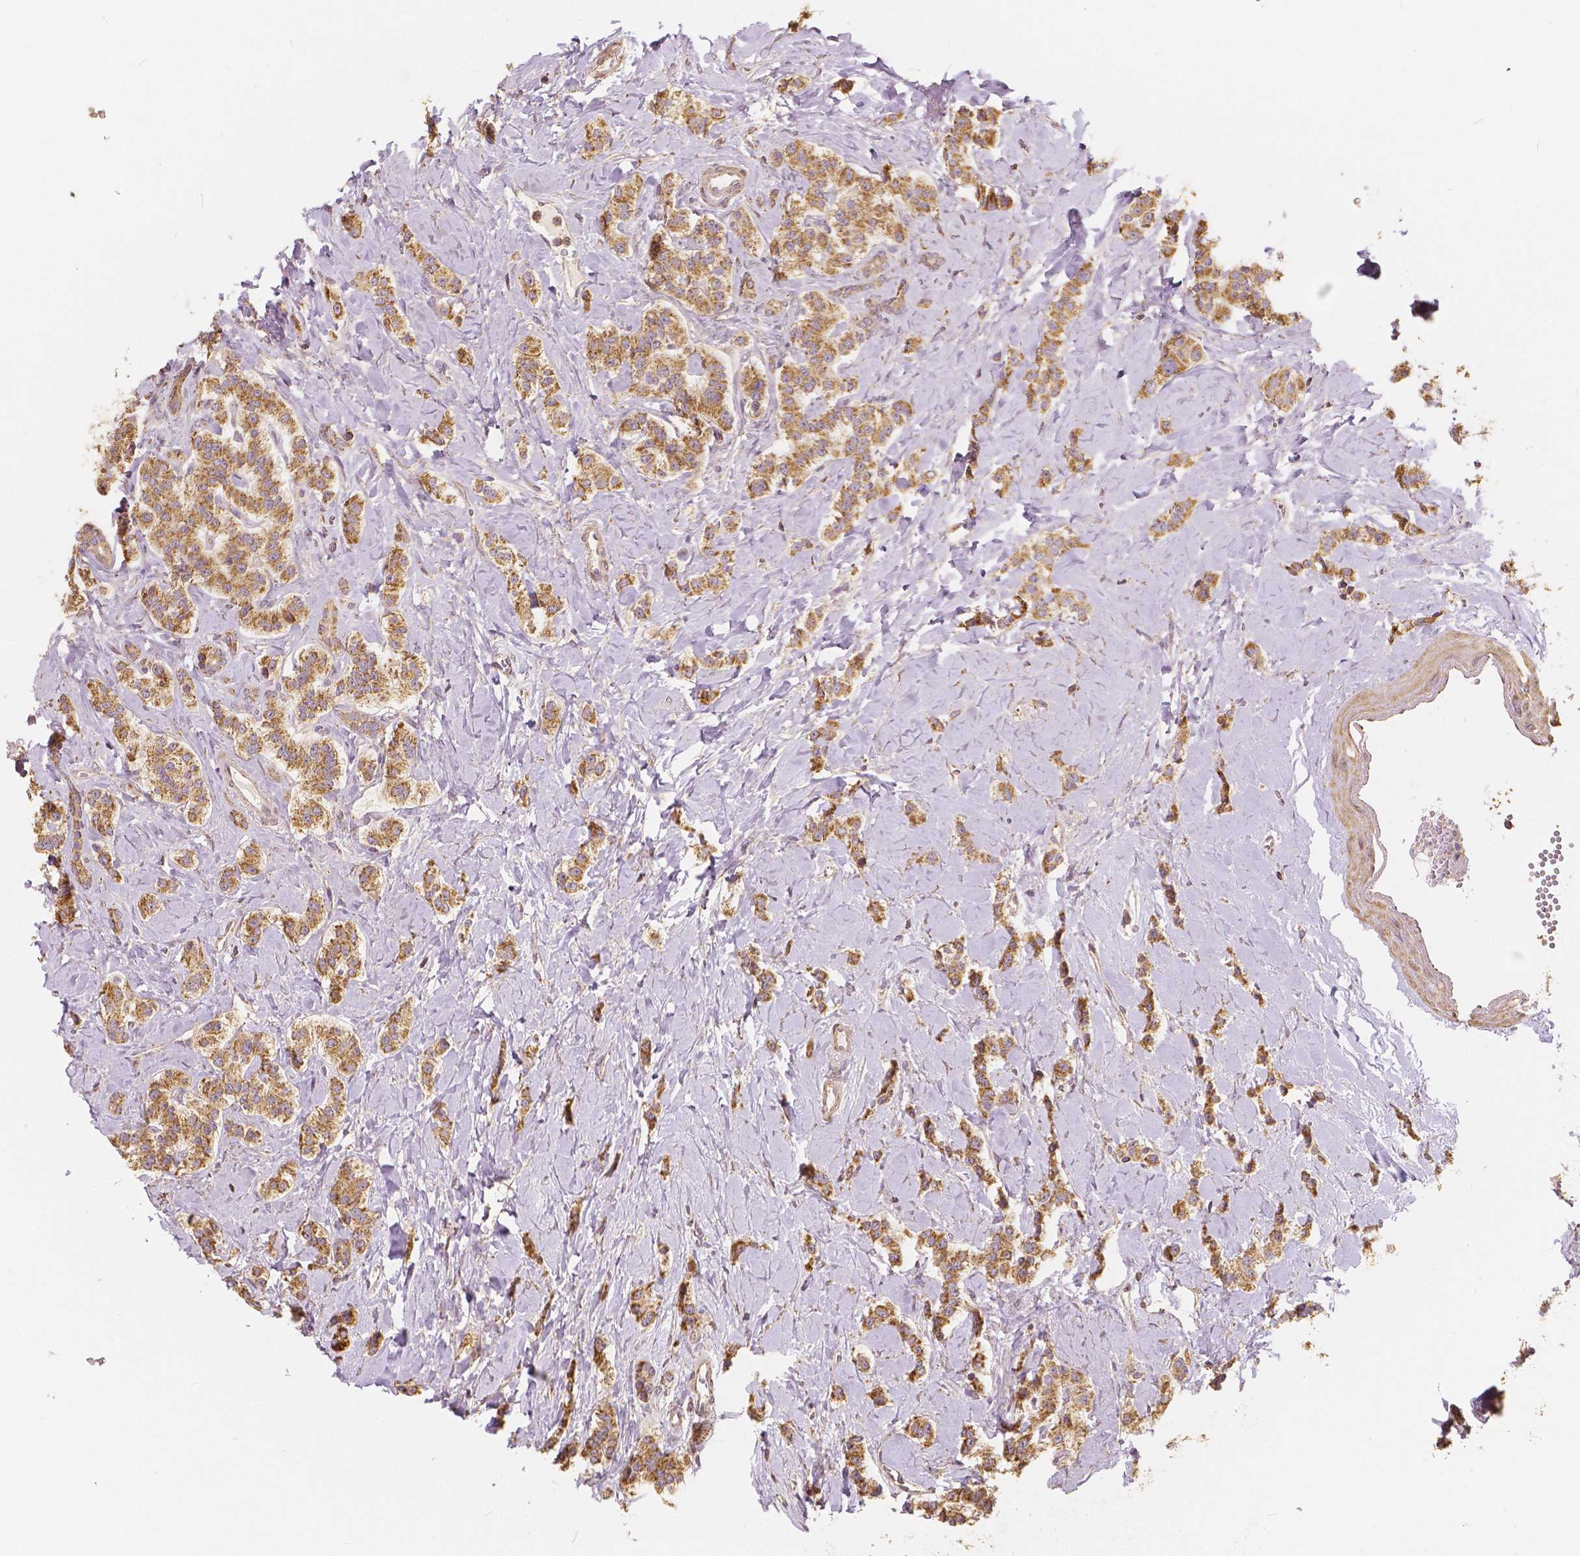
{"staining": {"intensity": "moderate", "quantity": ">75%", "location": "cytoplasmic/membranous"}, "tissue": "carcinoid", "cell_type": "Tumor cells", "image_type": "cancer", "snomed": [{"axis": "morphology", "description": "Normal tissue, NOS"}, {"axis": "morphology", "description": "Carcinoid, malignant, NOS"}, {"axis": "topography", "description": "Pancreas"}], "caption": "High-magnification brightfield microscopy of carcinoid stained with DAB (brown) and counterstained with hematoxylin (blue). tumor cells exhibit moderate cytoplasmic/membranous staining is appreciated in approximately>75% of cells. (DAB (3,3'-diaminobenzidine) = brown stain, brightfield microscopy at high magnification).", "gene": "PEX26", "patient": {"sex": "male", "age": 36}}